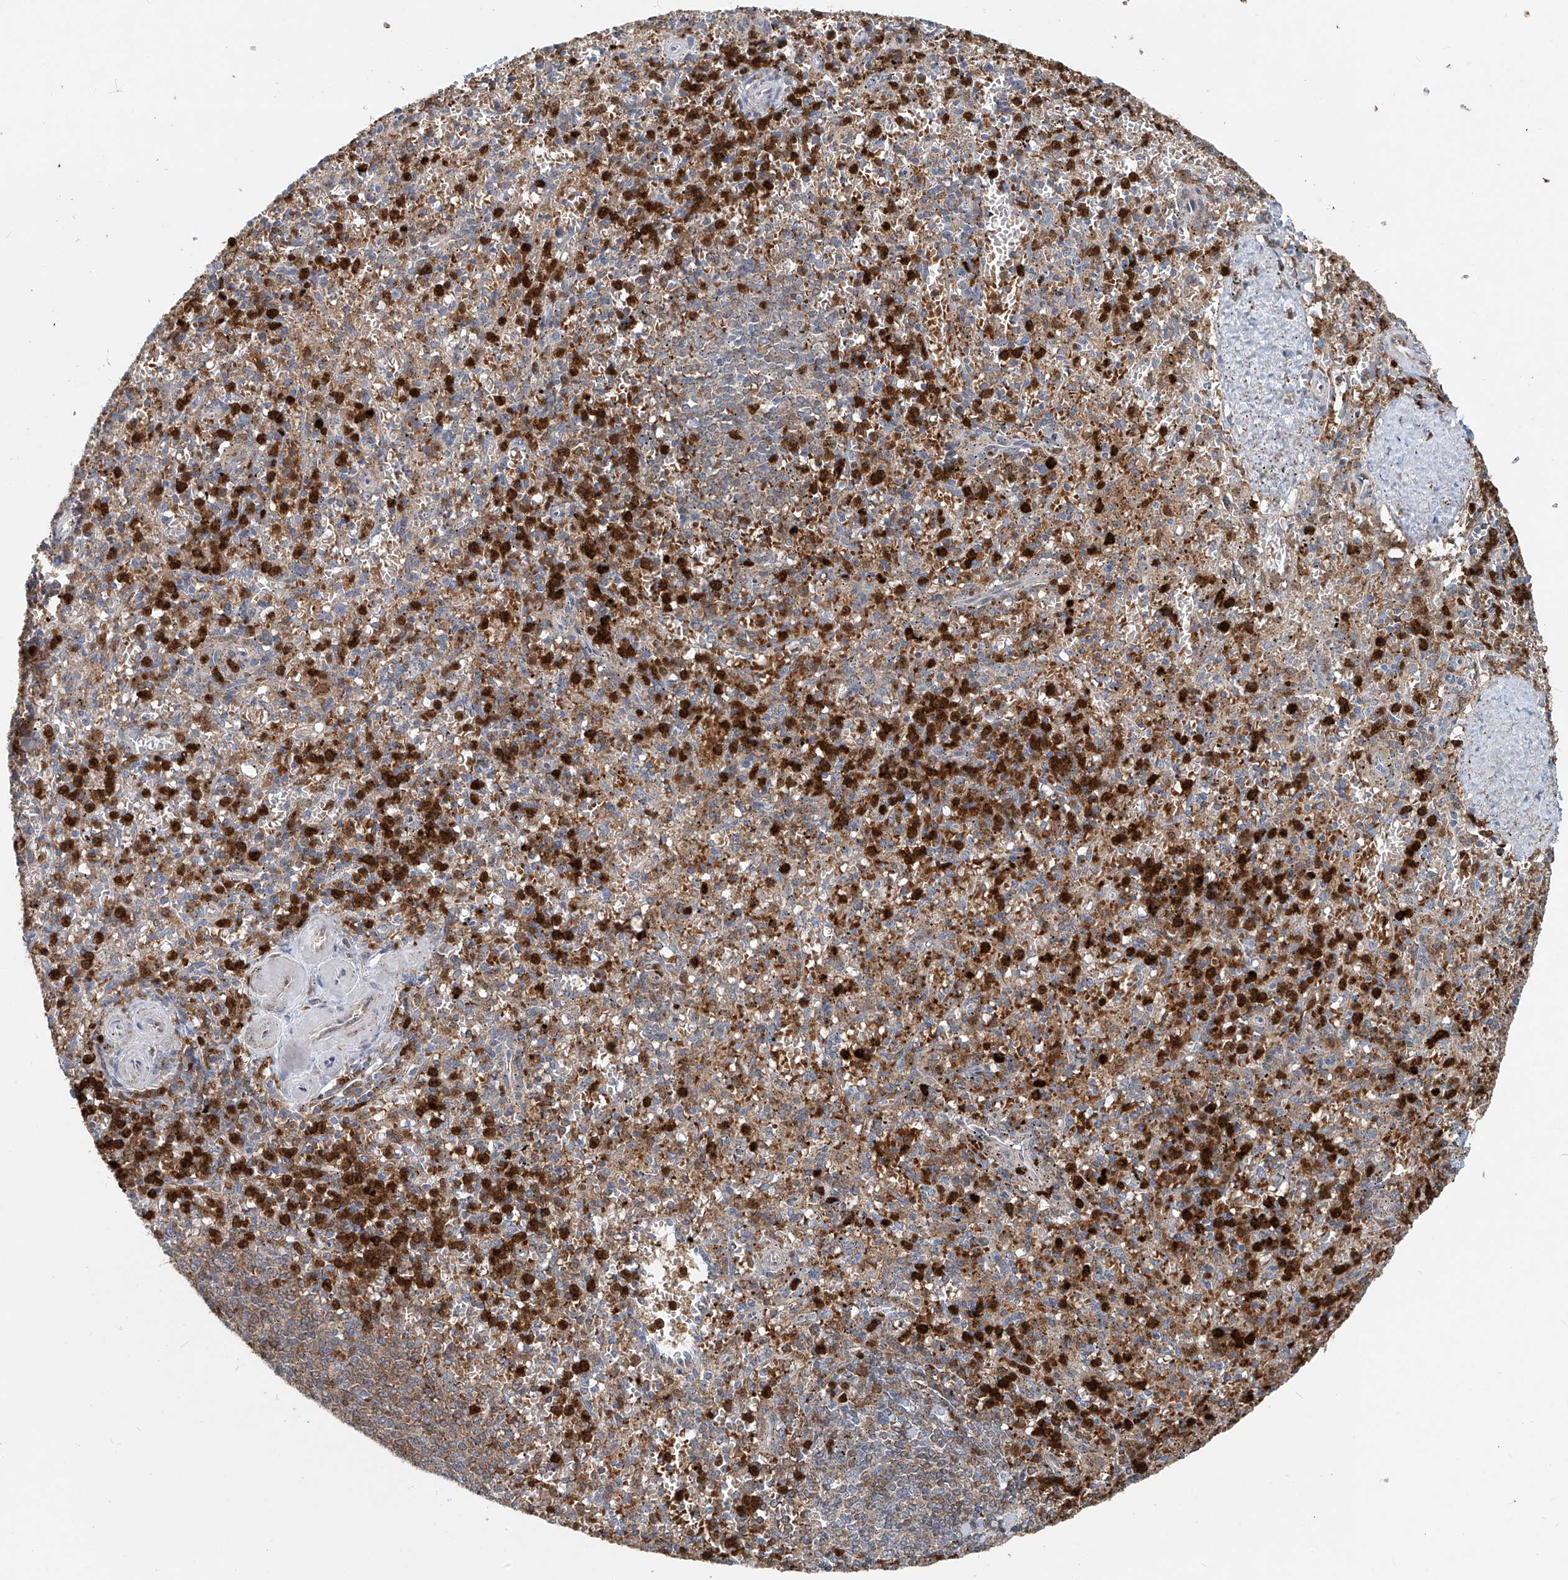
{"staining": {"intensity": "strong", "quantity": "25%-75%", "location": "cytoplasmic/membranous"}, "tissue": "spleen", "cell_type": "Cells in red pulp", "image_type": "normal", "snomed": [{"axis": "morphology", "description": "Normal tissue, NOS"}, {"axis": "topography", "description": "Spleen"}], "caption": "This is a photomicrograph of immunohistochemistry (IHC) staining of unremarkable spleen, which shows strong expression in the cytoplasmic/membranous of cells in red pulp.", "gene": "PTPRA", "patient": {"sex": "male", "age": 72}}